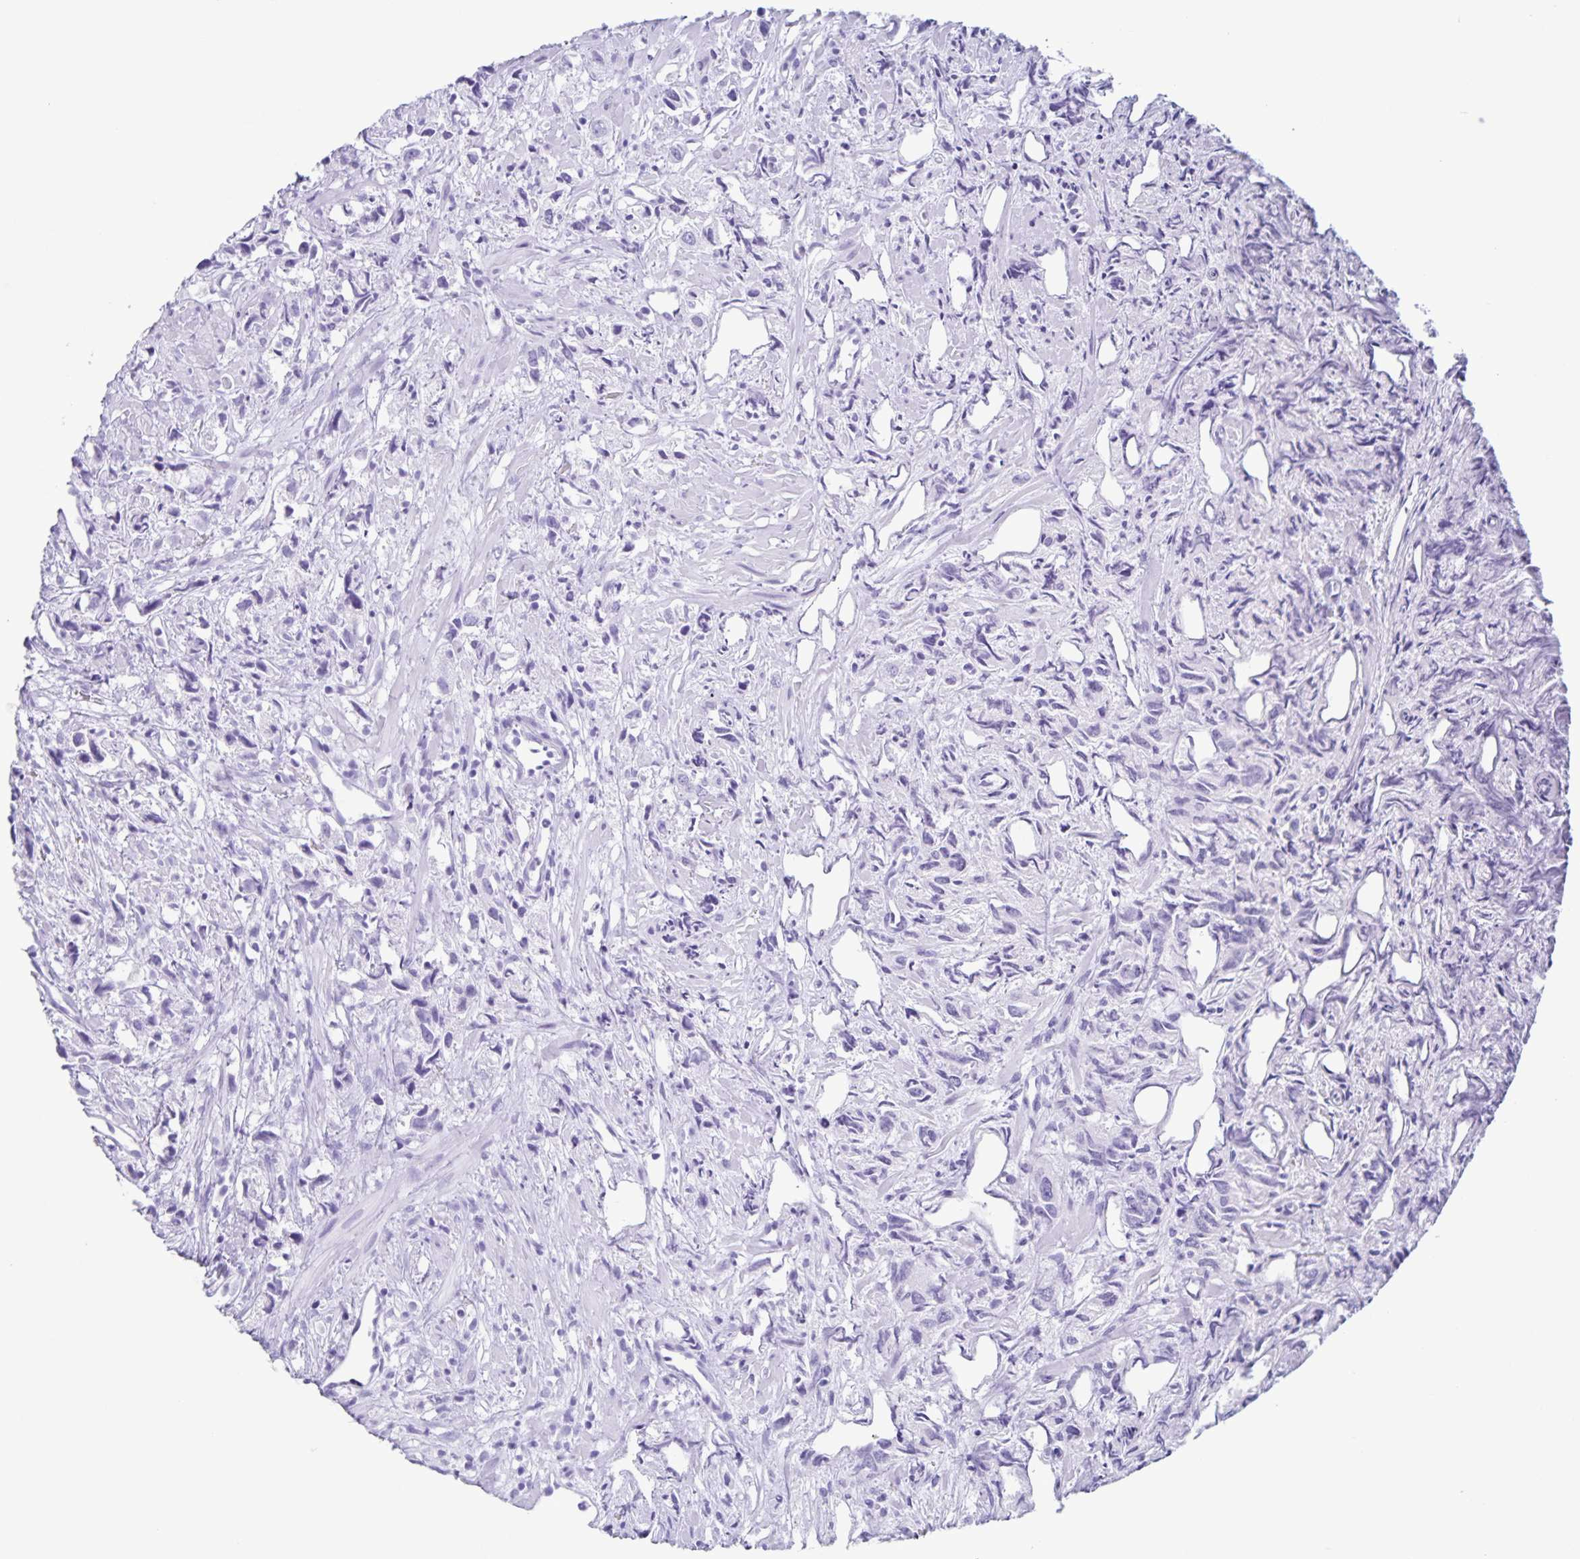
{"staining": {"intensity": "negative", "quantity": "none", "location": "none"}, "tissue": "prostate cancer", "cell_type": "Tumor cells", "image_type": "cancer", "snomed": [{"axis": "morphology", "description": "Adenocarcinoma, High grade"}, {"axis": "topography", "description": "Prostate"}], "caption": "Prostate cancer stained for a protein using IHC shows no expression tumor cells.", "gene": "C12orf56", "patient": {"sex": "male", "age": 58}}